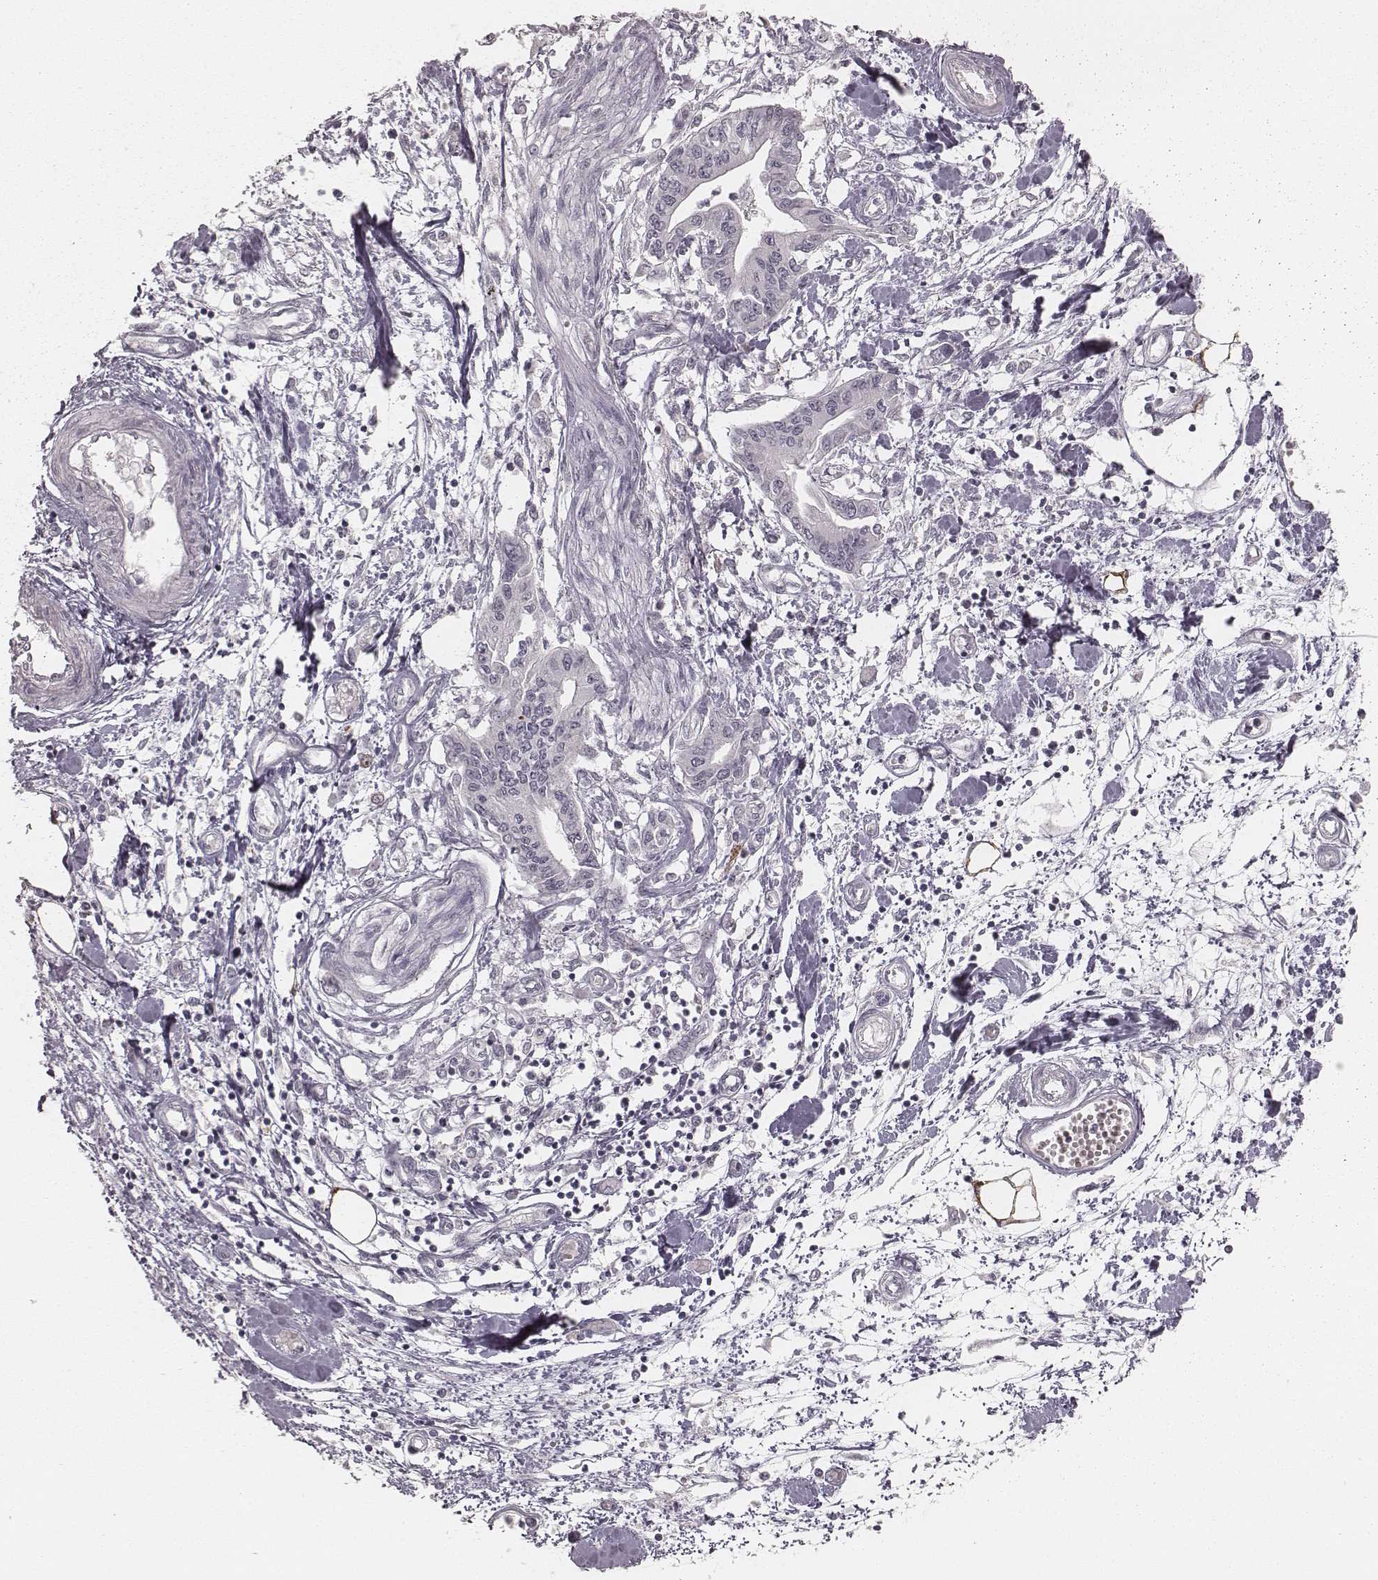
{"staining": {"intensity": "negative", "quantity": "none", "location": "none"}, "tissue": "pancreatic cancer", "cell_type": "Tumor cells", "image_type": "cancer", "snomed": [{"axis": "morphology", "description": "Adenocarcinoma, NOS"}, {"axis": "topography", "description": "Pancreas"}], "caption": "High magnification brightfield microscopy of pancreatic cancer stained with DAB (brown) and counterstained with hematoxylin (blue): tumor cells show no significant expression.", "gene": "ACACB", "patient": {"sex": "male", "age": 60}}